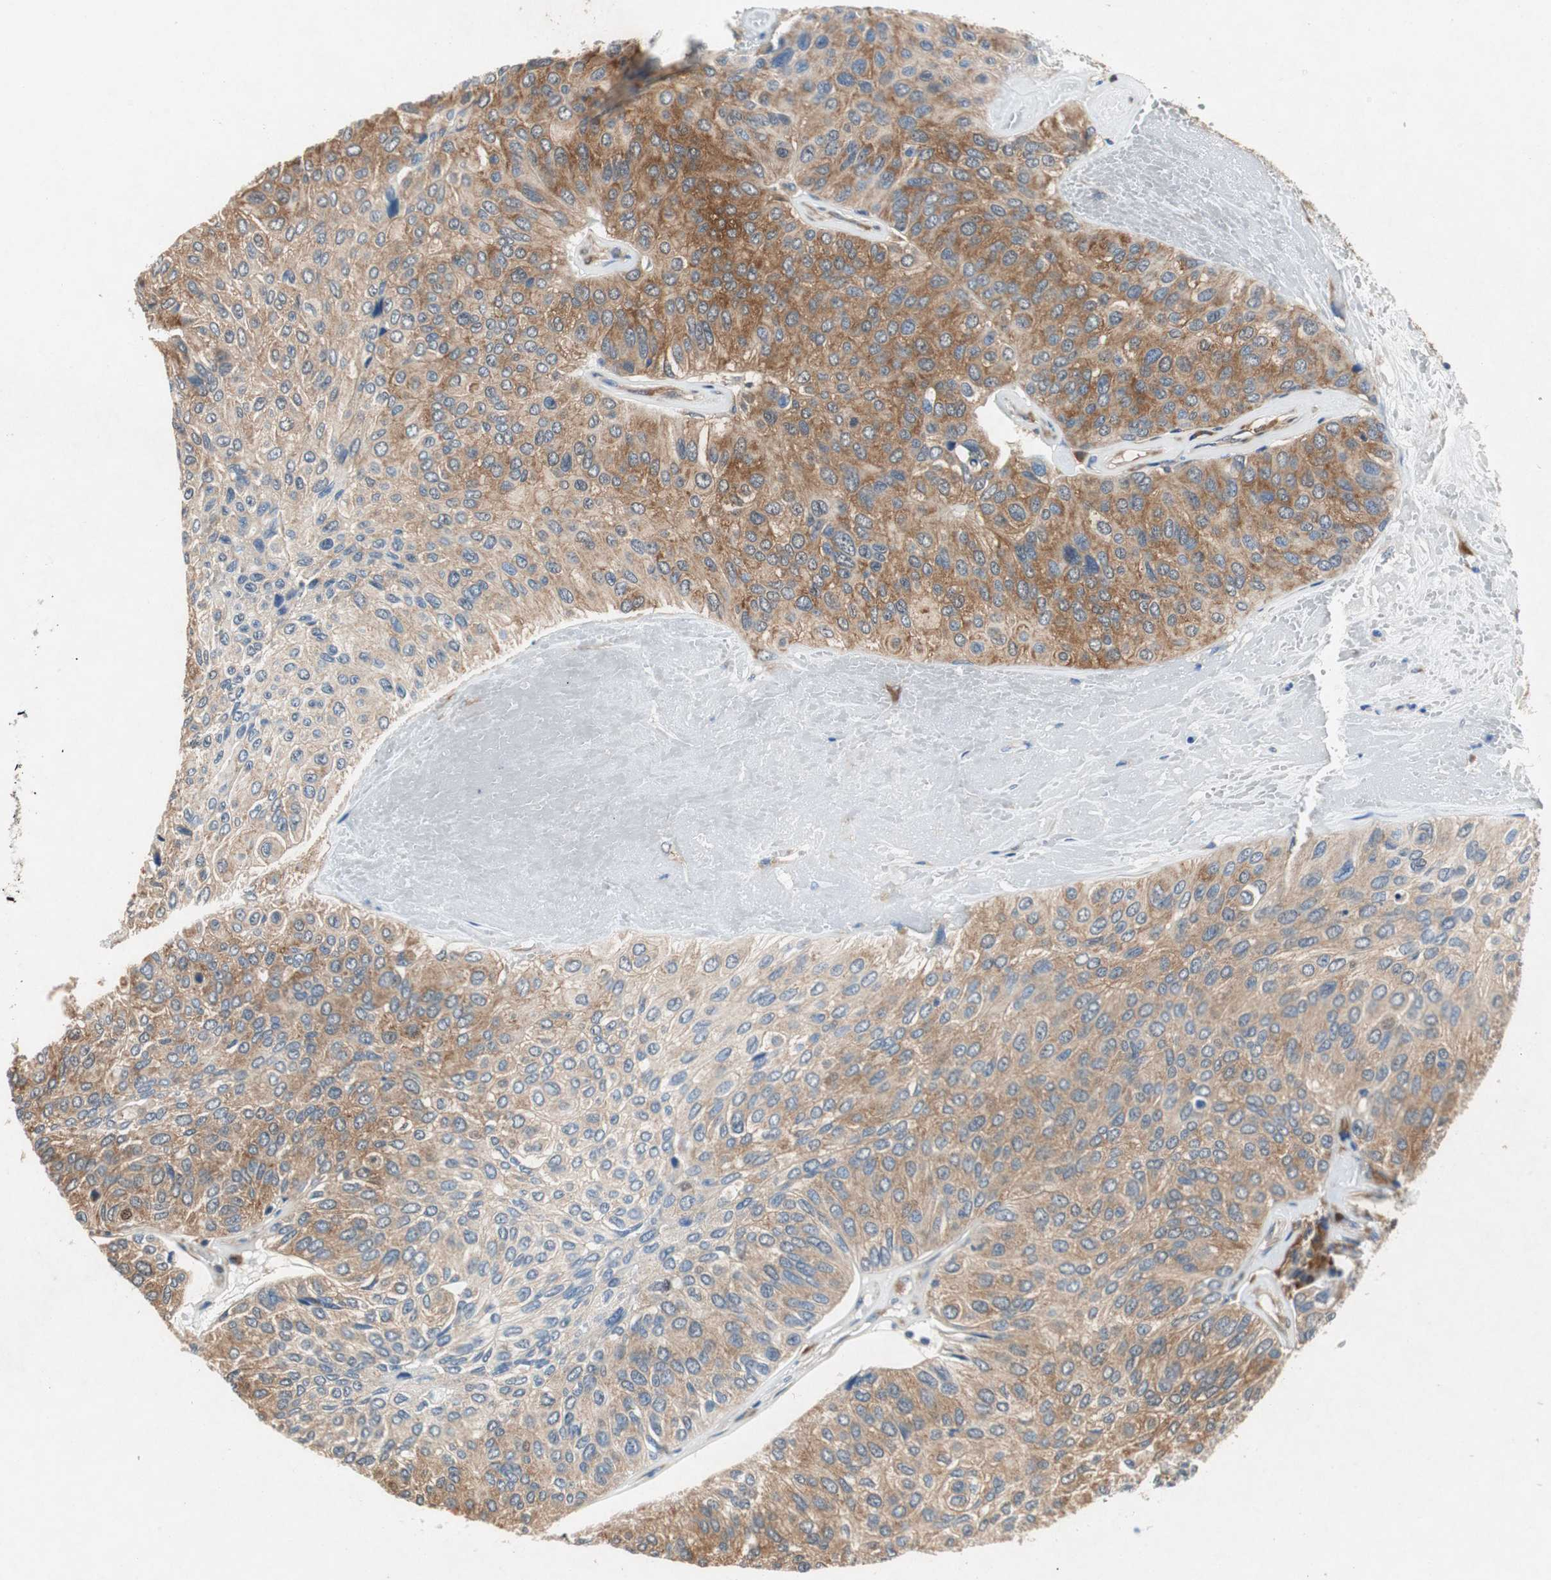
{"staining": {"intensity": "moderate", "quantity": ">75%", "location": "cytoplasmic/membranous"}, "tissue": "urothelial cancer", "cell_type": "Tumor cells", "image_type": "cancer", "snomed": [{"axis": "morphology", "description": "Urothelial carcinoma, High grade"}, {"axis": "topography", "description": "Urinary bladder"}], "caption": "High-magnification brightfield microscopy of urothelial carcinoma (high-grade) stained with DAB (brown) and counterstained with hematoxylin (blue). tumor cells exhibit moderate cytoplasmic/membranous positivity is appreciated in about>75% of cells.", "gene": "RPL35", "patient": {"sex": "male", "age": 66}}